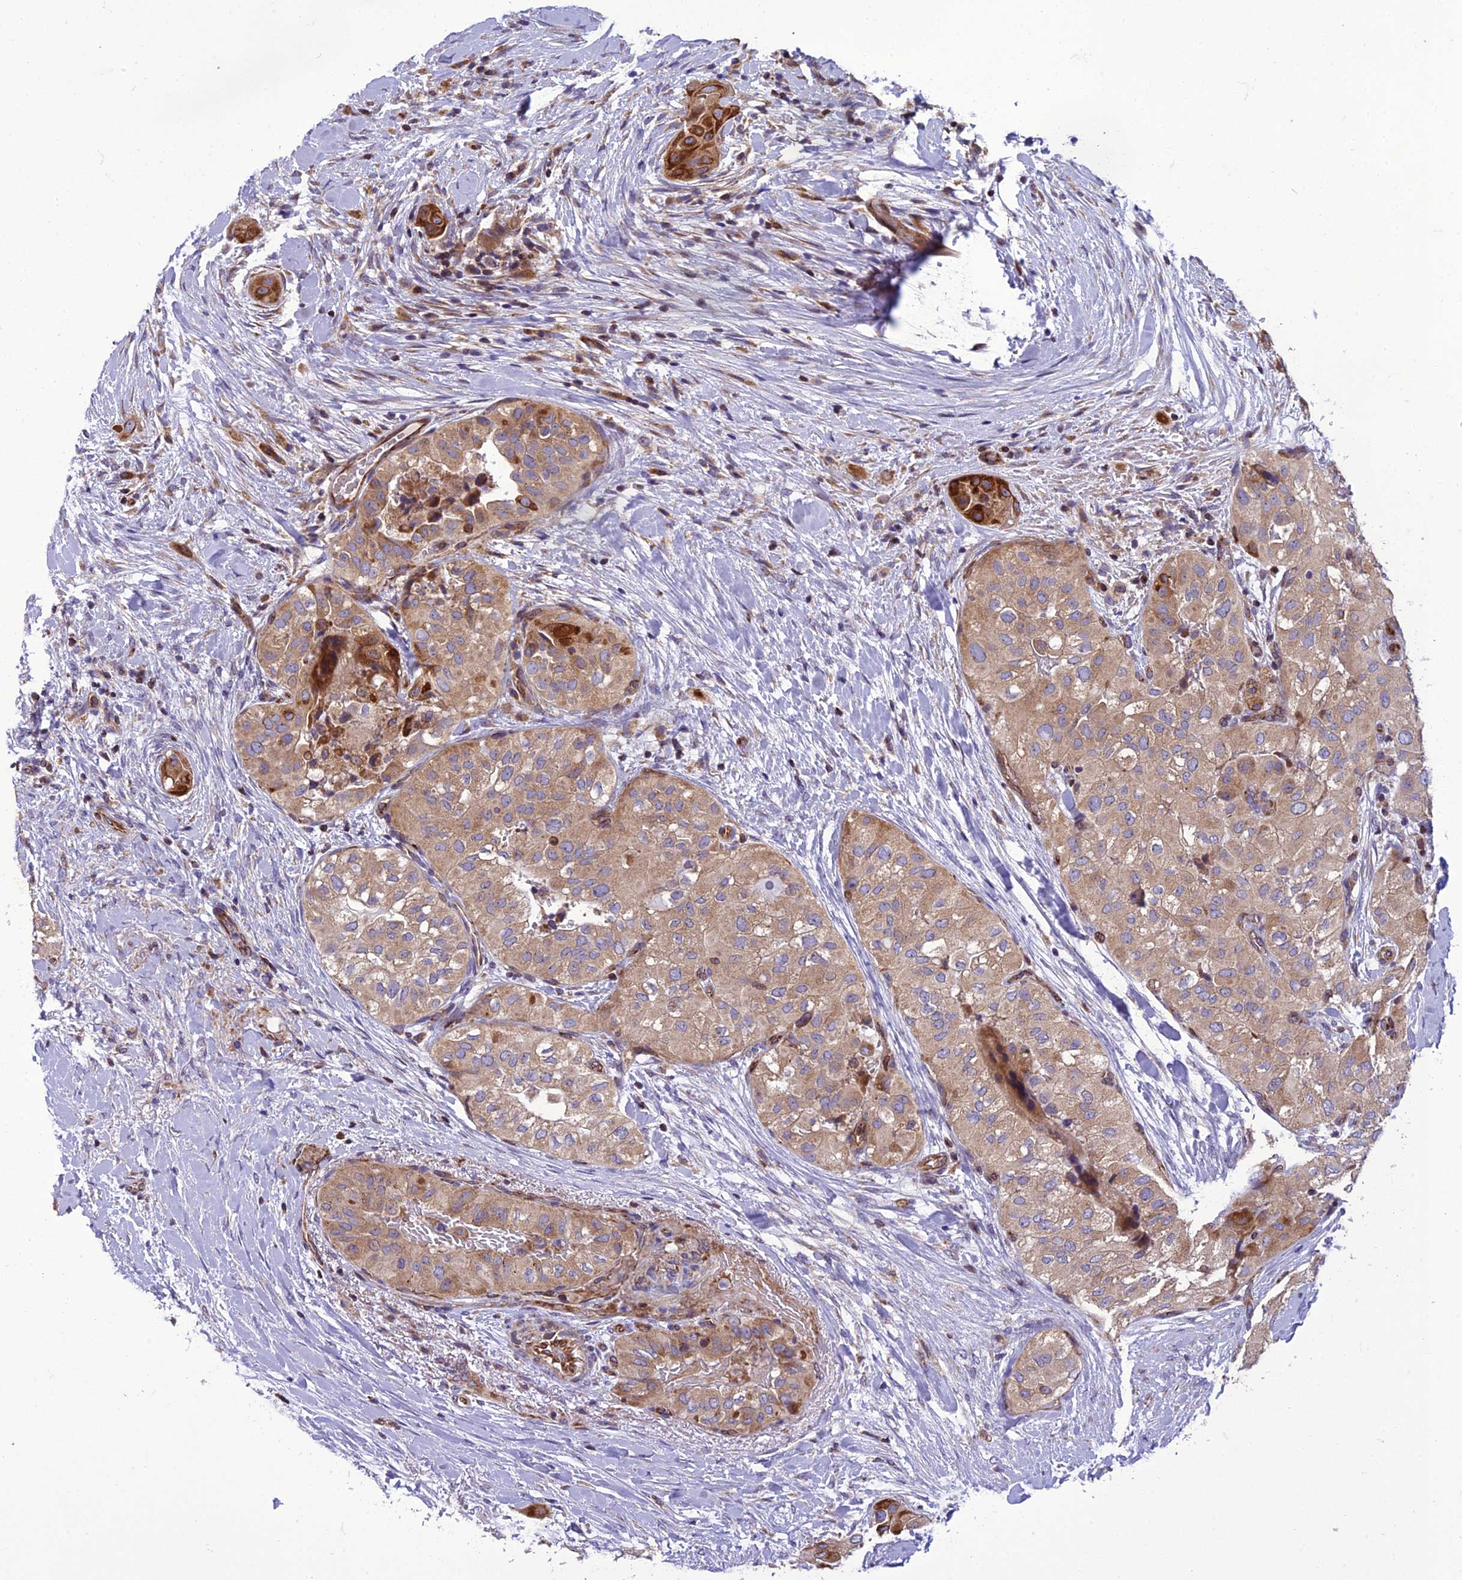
{"staining": {"intensity": "weak", "quantity": ">75%", "location": "cytoplasmic/membranous"}, "tissue": "head and neck cancer", "cell_type": "Tumor cells", "image_type": "cancer", "snomed": [{"axis": "morphology", "description": "Adenocarcinoma, NOS"}, {"axis": "topography", "description": "Head-Neck"}], "caption": "Weak cytoplasmic/membranous expression is appreciated in approximately >75% of tumor cells in head and neck cancer (adenocarcinoma).", "gene": "GIMAP1", "patient": {"sex": "male", "age": 66}}